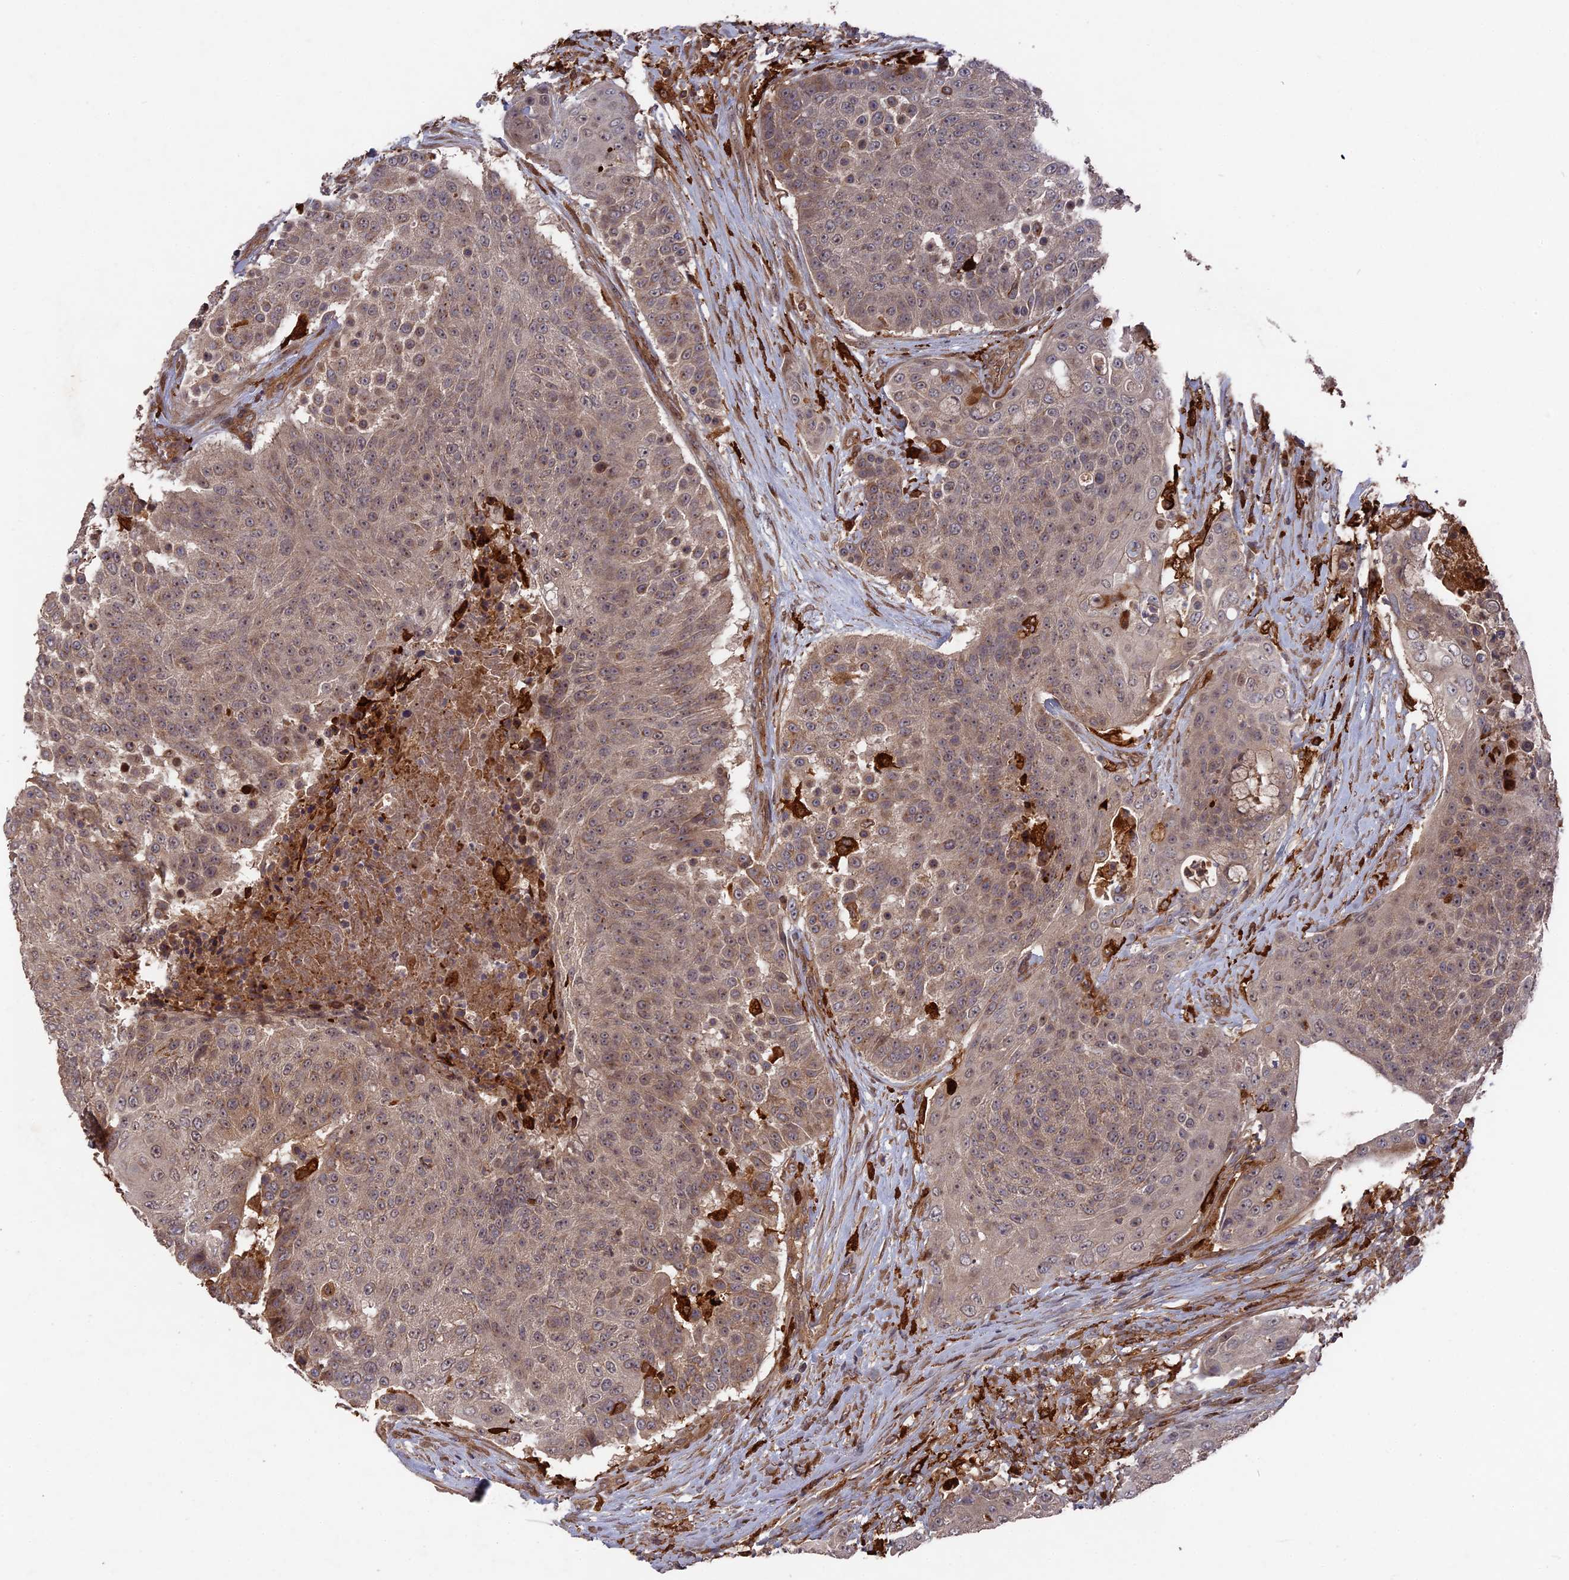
{"staining": {"intensity": "weak", "quantity": "<25%", "location": "cytoplasmic/membranous"}, "tissue": "urothelial cancer", "cell_type": "Tumor cells", "image_type": "cancer", "snomed": [{"axis": "morphology", "description": "Urothelial carcinoma, High grade"}, {"axis": "topography", "description": "Urinary bladder"}], "caption": "DAB (3,3'-diaminobenzidine) immunohistochemical staining of human urothelial carcinoma (high-grade) shows no significant expression in tumor cells. (Stains: DAB (3,3'-diaminobenzidine) immunohistochemistry with hematoxylin counter stain, Microscopy: brightfield microscopy at high magnification).", "gene": "DEF8", "patient": {"sex": "female", "age": 63}}